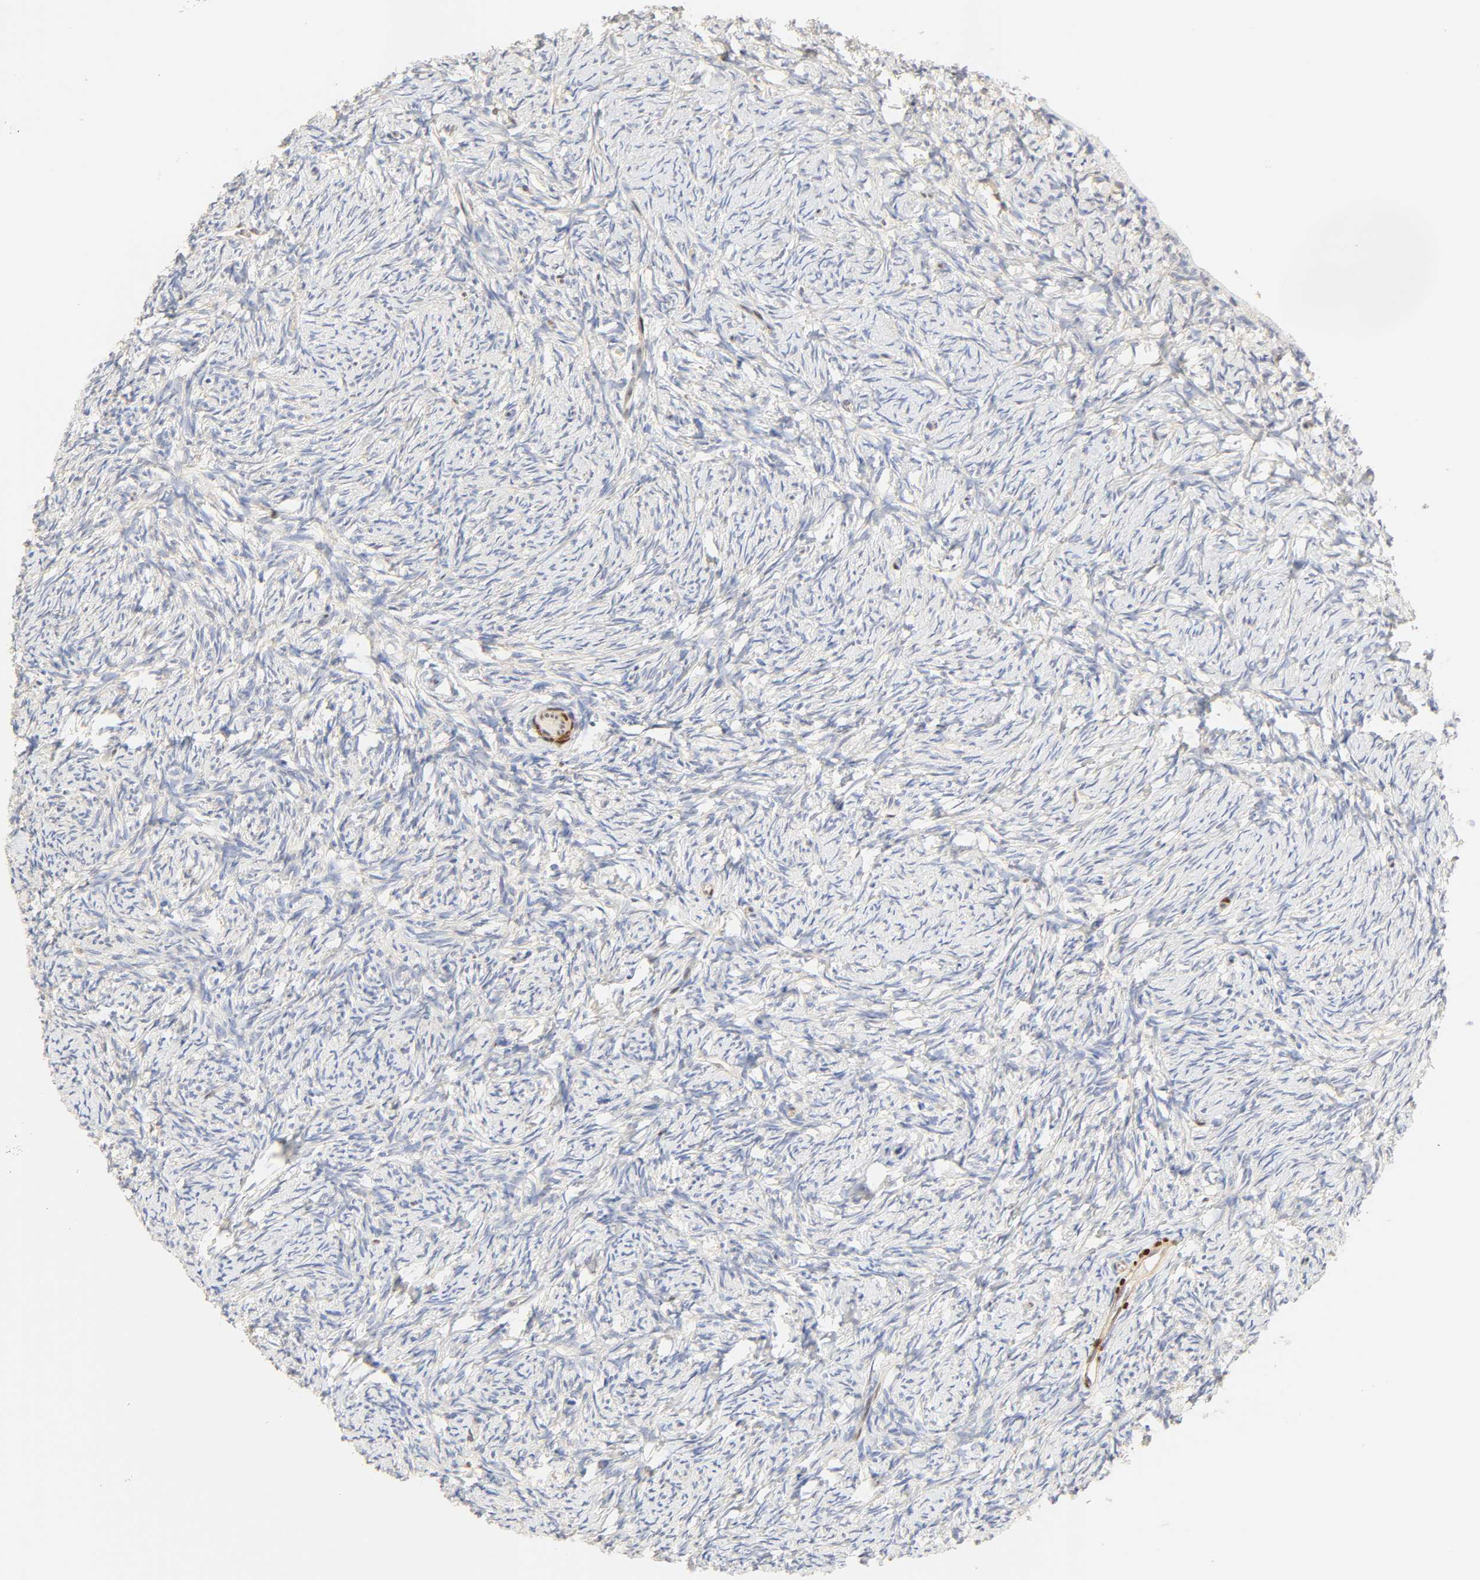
{"staining": {"intensity": "negative", "quantity": "none", "location": "none"}, "tissue": "ovary", "cell_type": "Ovarian stroma cells", "image_type": "normal", "snomed": [{"axis": "morphology", "description": "Normal tissue, NOS"}, {"axis": "topography", "description": "Ovary"}], "caption": "Human ovary stained for a protein using immunohistochemistry shows no expression in ovarian stroma cells.", "gene": "BORCS8", "patient": {"sex": "female", "age": 60}}